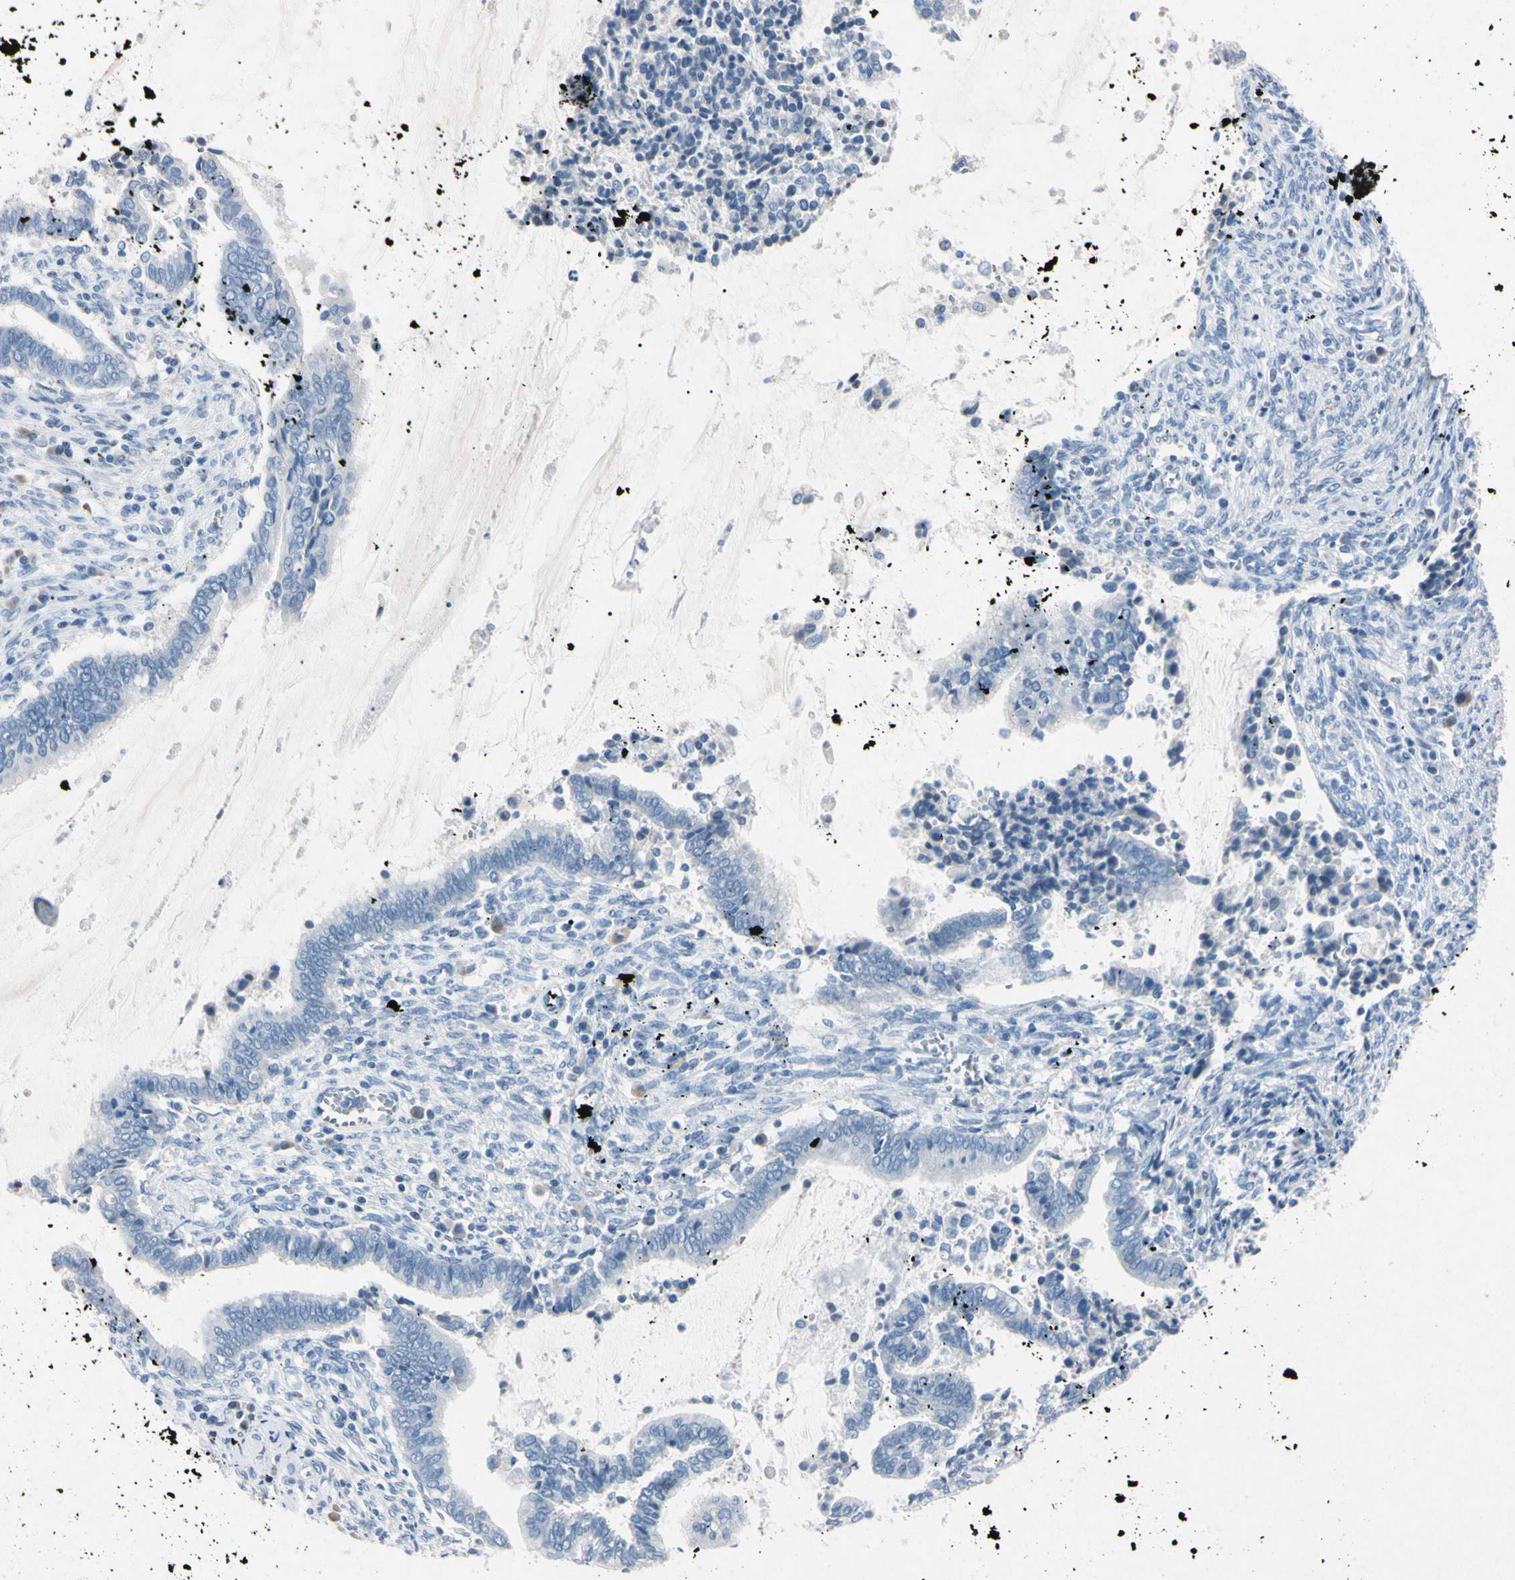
{"staining": {"intensity": "negative", "quantity": "none", "location": "none"}, "tissue": "cervical cancer", "cell_type": "Tumor cells", "image_type": "cancer", "snomed": [{"axis": "morphology", "description": "Adenocarcinoma, NOS"}, {"axis": "topography", "description": "Cervix"}], "caption": "A high-resolution image shows immunohistochemistry (IHC) staining of adenocarcinoma (cervical), which shows no significant positivity in tumor cells.", "gene": "ELN", "patient": {"sex": "female", "age": 44}}